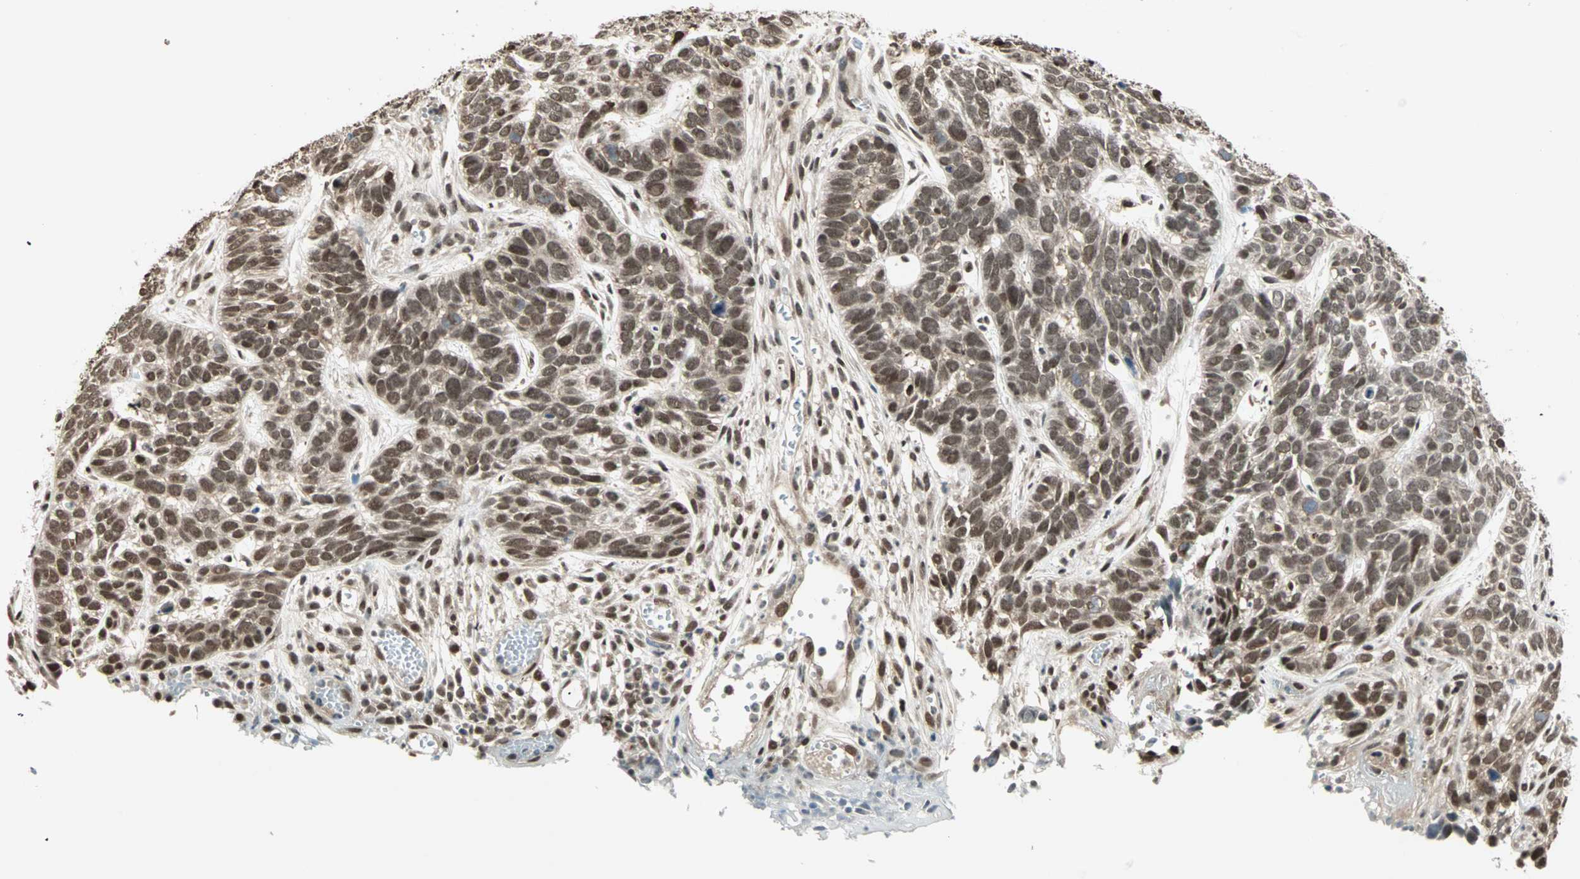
{"staining": {"intensity": "moderate", "quantity": ">75%", "location": "cytoplasmic/membranous,nuclear"}, "tissue": "skin cancer", "cell_type": "Tumor cells", "image_type": "cancer", "snomed": [{"axis": "morphology", "description": "Basal cell carcinoma"}, {"axis": "topography", "description": "Skin"}], "caption": "Protein expression analysis of skin cancer (basal cell carcinoma) shows moderate cytoplasmic/membranous and nuclear positivity in approximately >75% of tumor cells.", "gene": "ZNF44", "patient": {"sex": "male", "age": 87}}